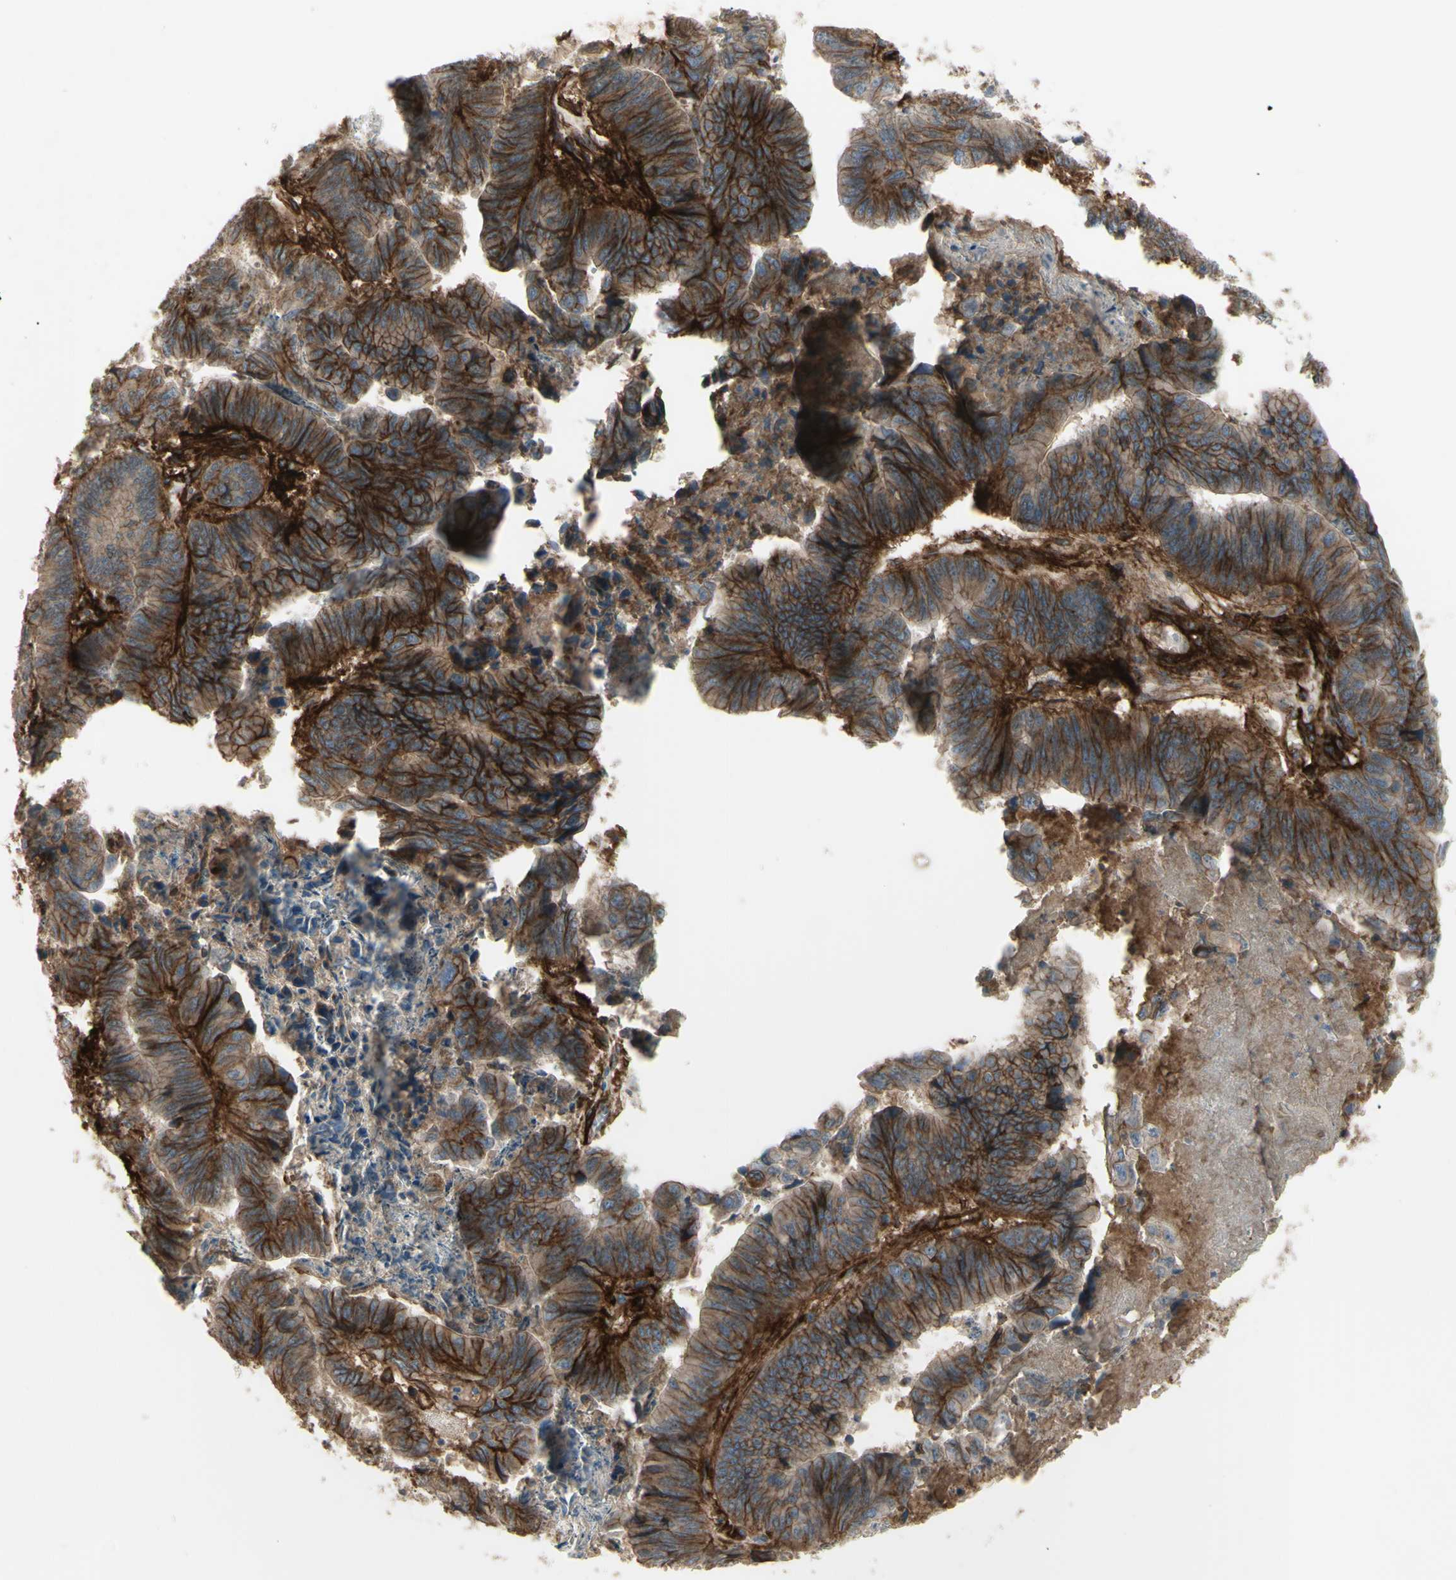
{"staining": {"intensity": "moderate", "quantity": ">75%", "location": "cytoplasmic/membranous"}, "tissue": "stomach cancer", "cell_type": "Tumor cells", "image_type": "cancer", "snomed": [{"axis": "morphology", "description": "Adenocarcinoma, NOS"}, {"axis": "topography", "description": "Stomach, lower"}], "caption": "Immunohistochemistry (IHC) histopathology image of neoplastic tissue: stomach adenocarcinoma stained using immunohistochemistry (IHC) shows medium levels of moderate protein expression localized specifically in the cytoplasmic/membranous of tumor cells, appearing as a cytoplasmic/membranous brown color.", "gene": "CD276", "patient": {"sex": "male", "age": 77}}